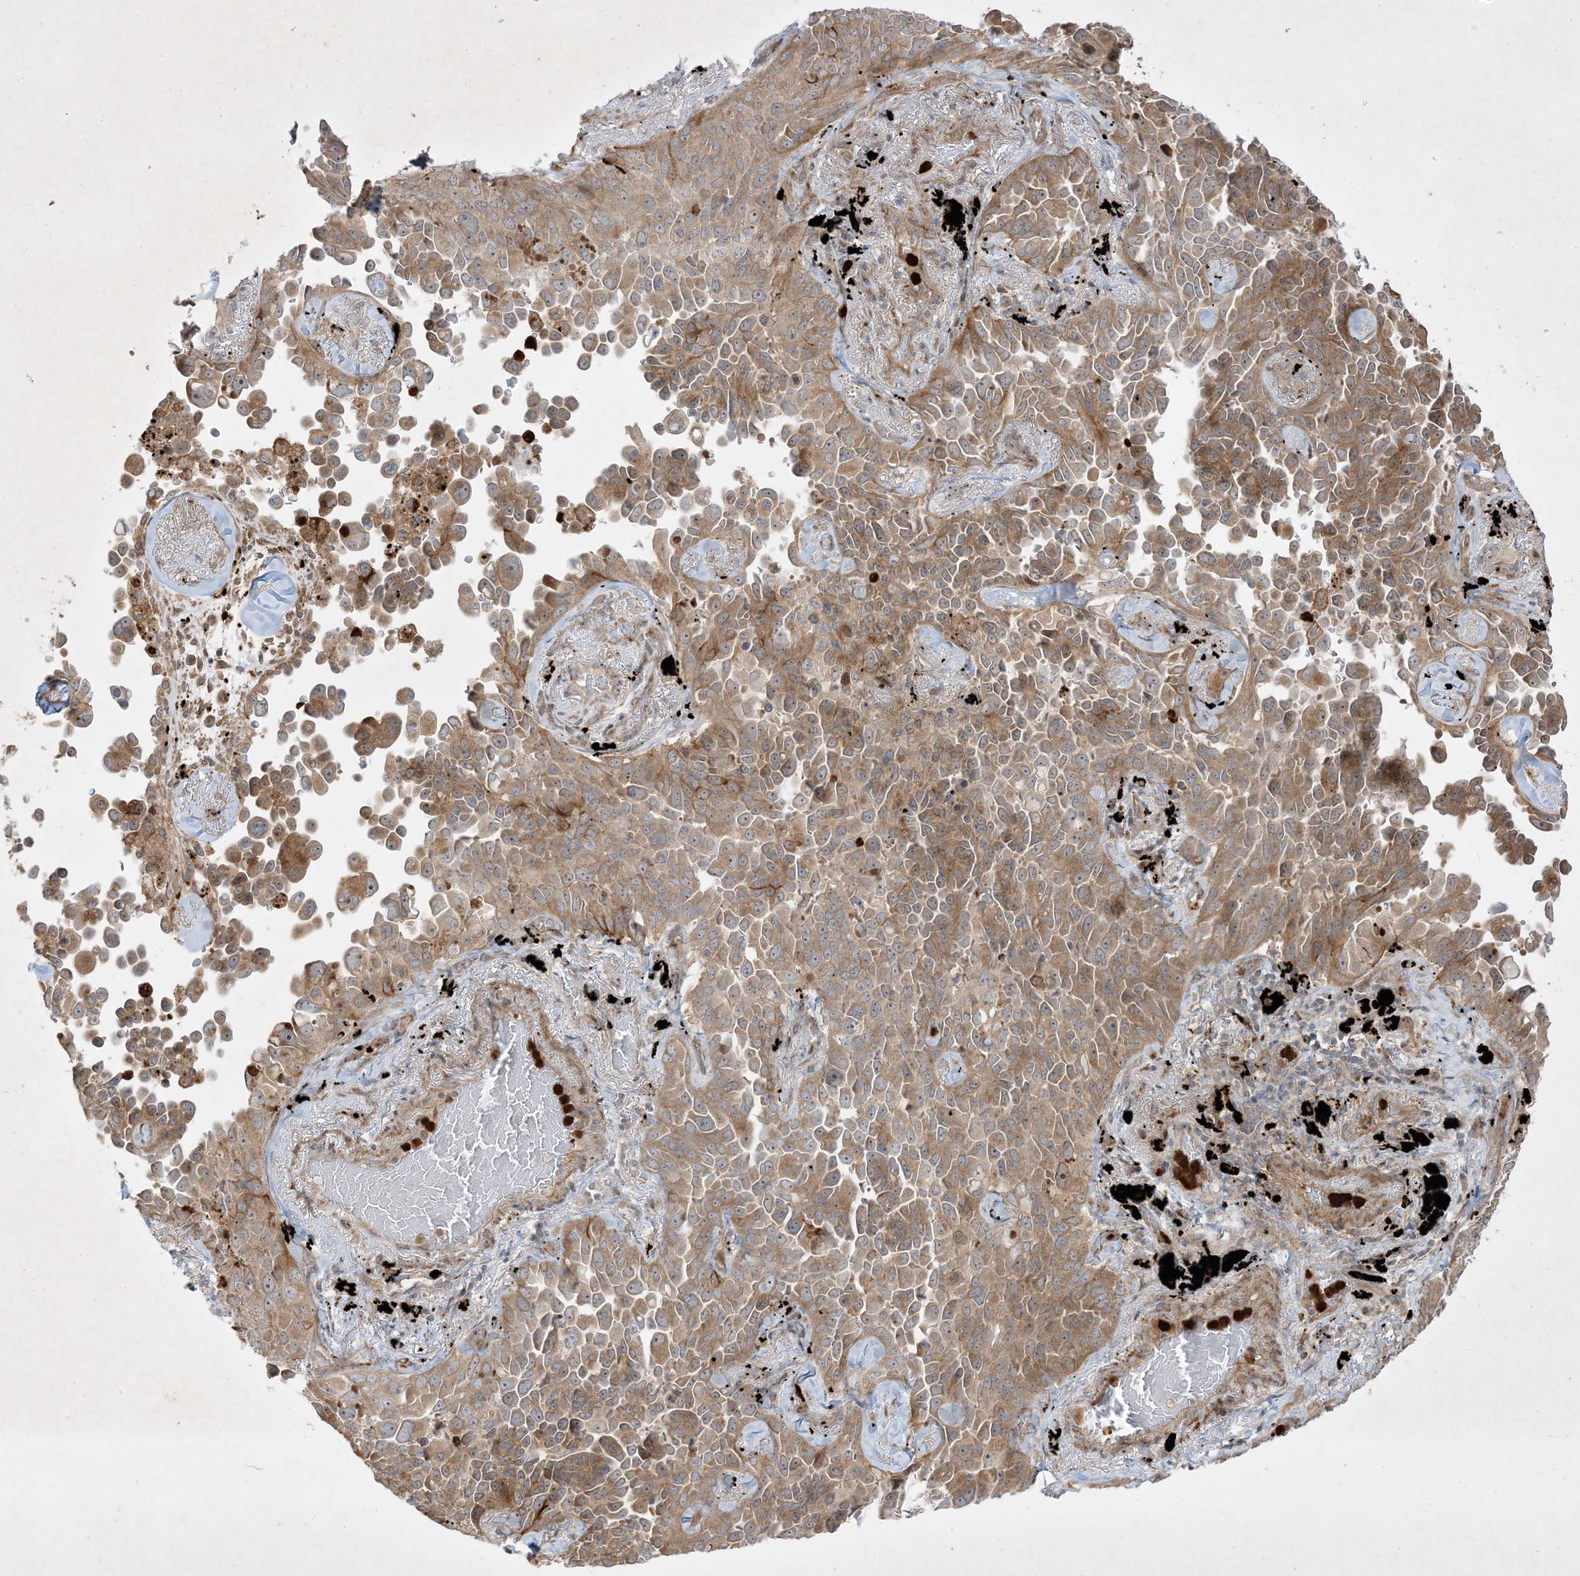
{"staining": {"intensity": "moderate", "quantity": ">75%", "location": "cytoplasmic/membranous"}, "tissue": "lung cancer", "cell_type": "Tumor cells", "image_type": "cancer", "snomed": [{"axis": "morphology", "description": "Adenocarcinoma, NOS"}, {"axis": "topography", "description": "Lung"}], "caption": "Immunohistochemical staining of lung cancer (adenocarcinoma) demonstrates medium levels of moderate cytoplasmic/membranous staining in approximately >75% of tumor cells.", "gene": "IFT57", "patient": {"sex": "female", "age": 67}}